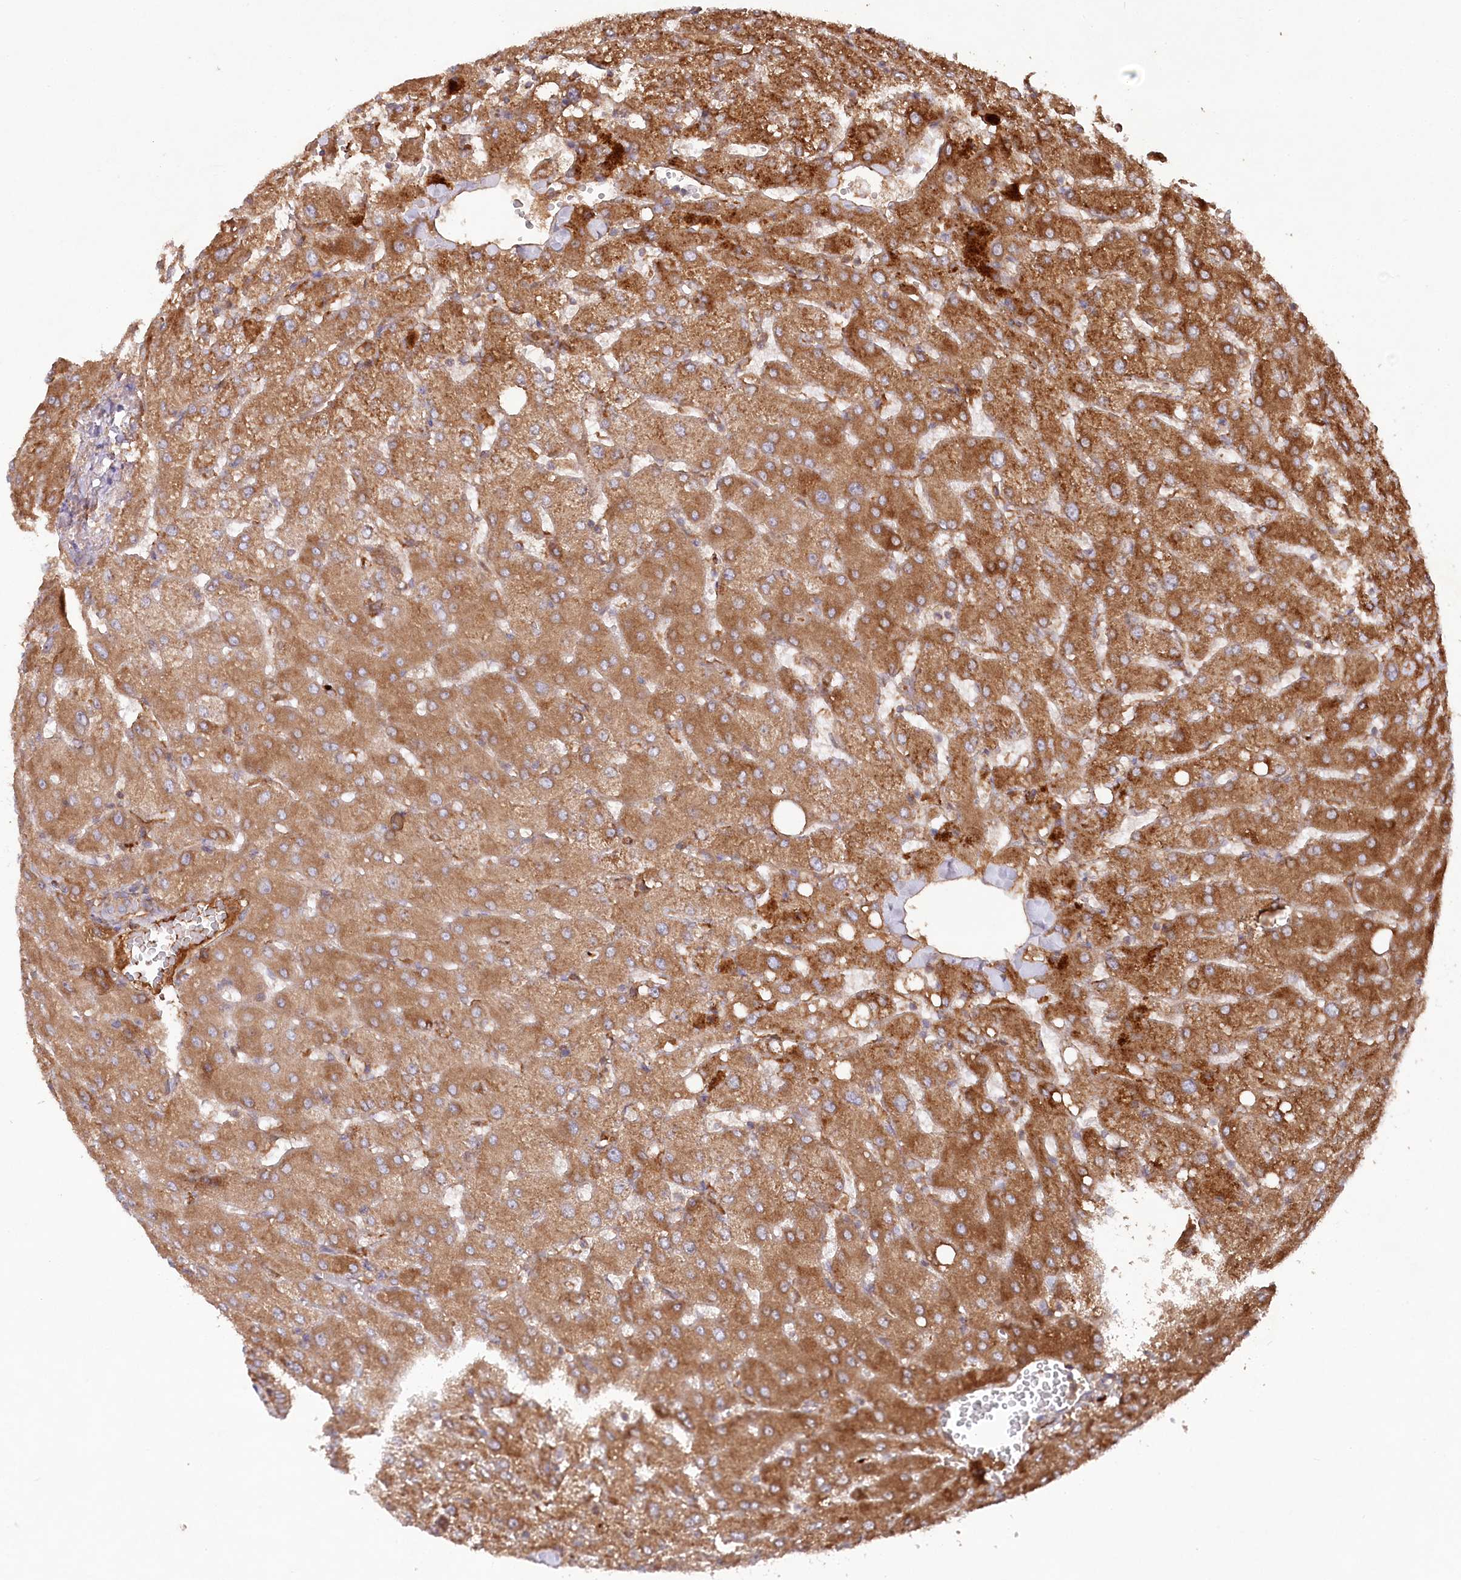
{"staining": {"intensity": "weak", "quantity": "25%-75%", "location": "cytoplasmic/membranous"}, "tissue": "liver", "cell_type": "Cholangiocytes", "image_type": "normal", "snomed": [{"axis": "morphology", "description": "Normal tissue, NOS"}, {"axis": "topography", "description": "Liver"}], "caption": "Benign liver demonstrates weak cytoplasmic/membranous expression in approximately 25%-75% of cholangiocytes Ihc stains the protein in brown and the nuclei are stained blue..", "gene": "PPP1R21", "patient": {"sex": "female", "age": 54}}